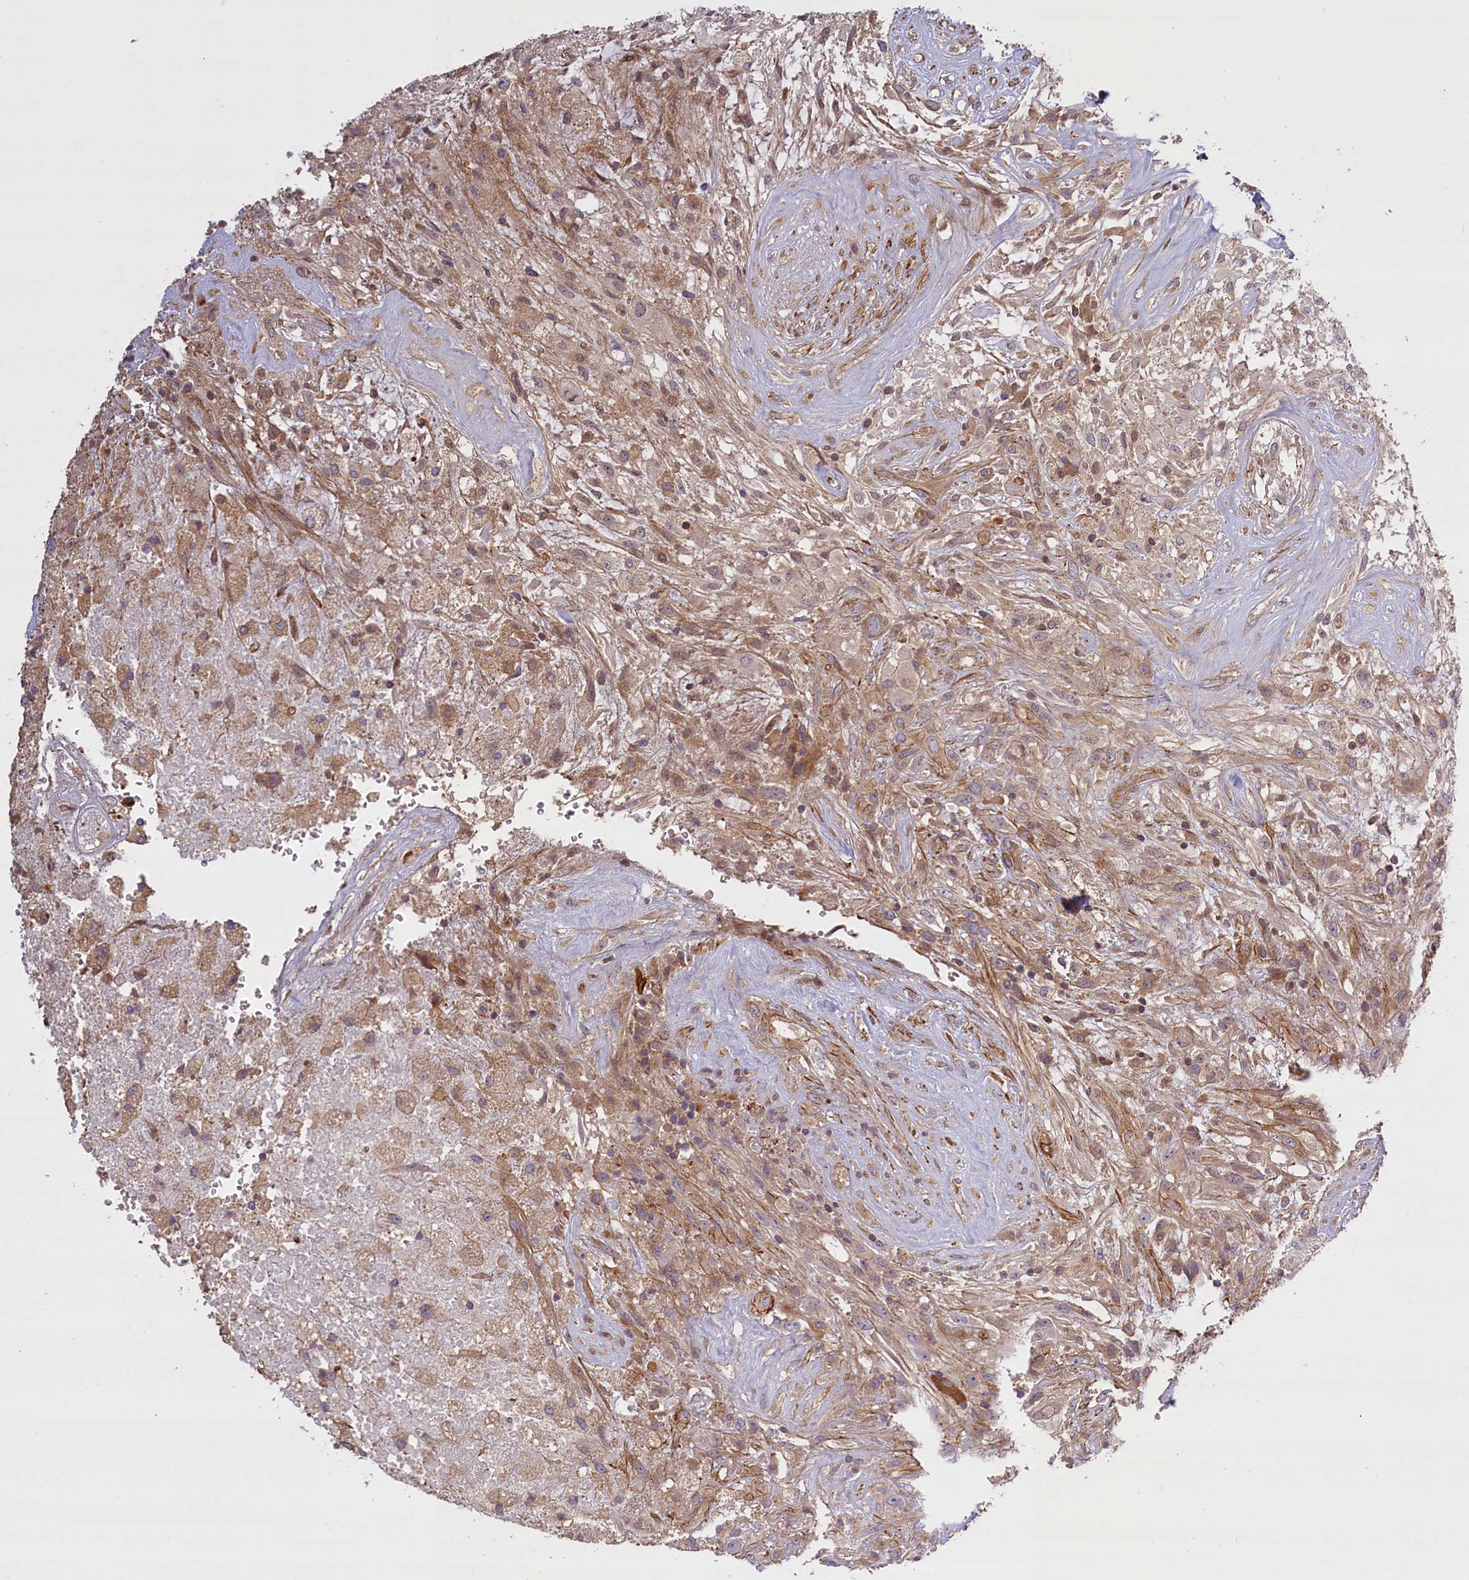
{"staining": {"intensity": "weak", "quantity": "25%-75%", "location": "cytoplasmic/membranous"}, "tissue": "glioma", "cell_type": "Tumor cells", "image_type": "cancer", "snomed": [{"axis": "morphology", "description": "Glioma, malignant, High grade"}, {"axis": "topography", "description": "Brain"}], "caption": "A photomicrograph showing weak cytoplasmic/membranous expression in about 25%-75% of tumor cells in glioma, as visualized by brown immunohistochemical staining.", "gene": "FUZ", "patient": {"sex": "male", "age": 56}}